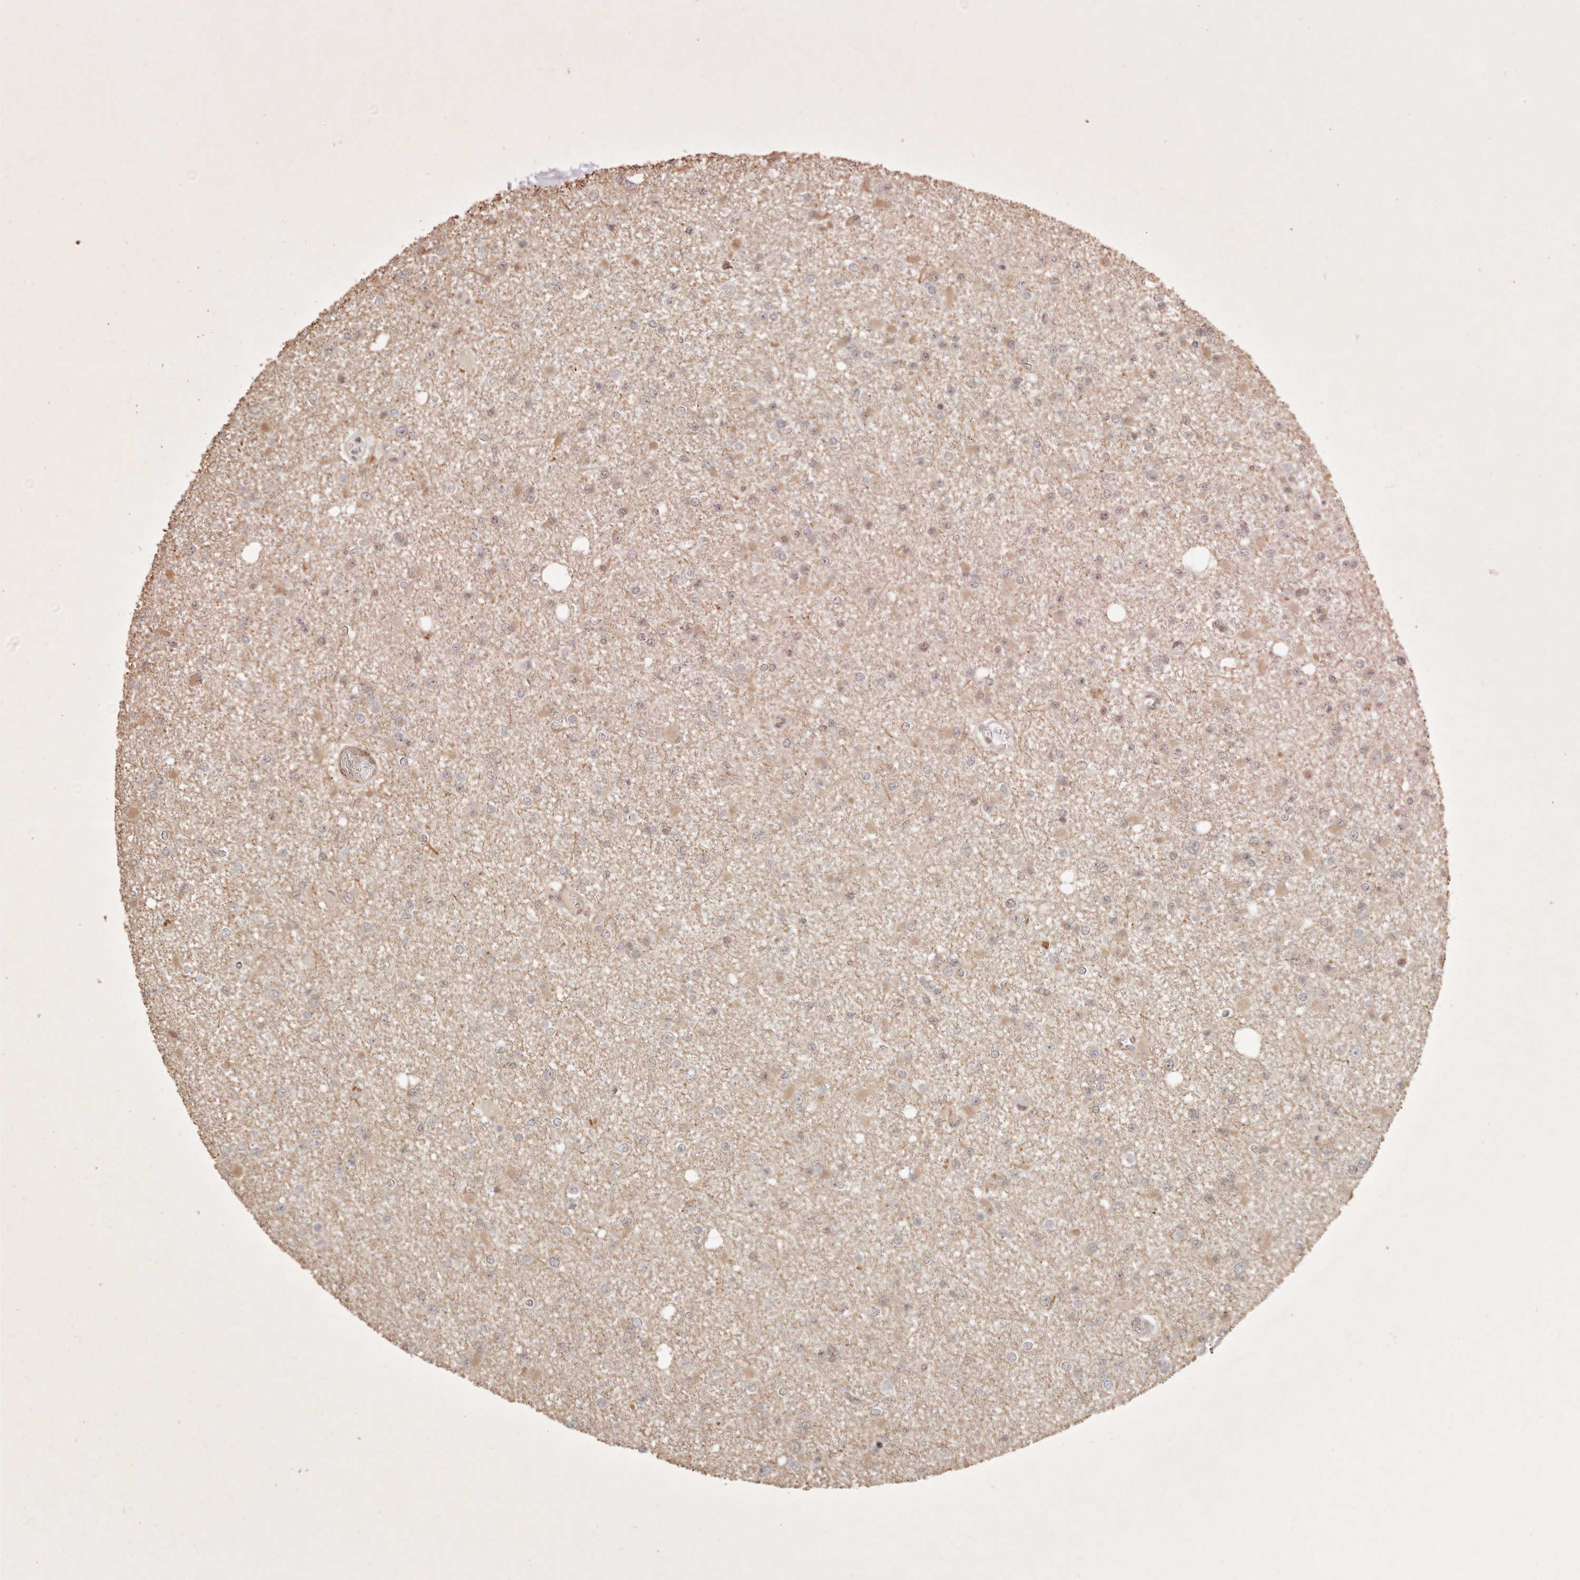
{"staining": {"intensity": "weak", "quantity": "25%-75%", "location": "cytoplasmic/membranous"}, "tissue": "glioma", "cell_type": "Tumor cells", "image_type": "cancer", "snomed": [{"axis": "morphology", "description": "Glioma, malignant, Low grade"}, {"axis": "topography", "description": "Brain"}], "caption": "Malignant low-grade glioma was stained to show a protein in brown. There is low levels of weak cytoplasmic/membranous expression in approximately 25%-75% of tumor cells.", "gene": "GABPA", "patient": {"sex": "female", "age": 22}}